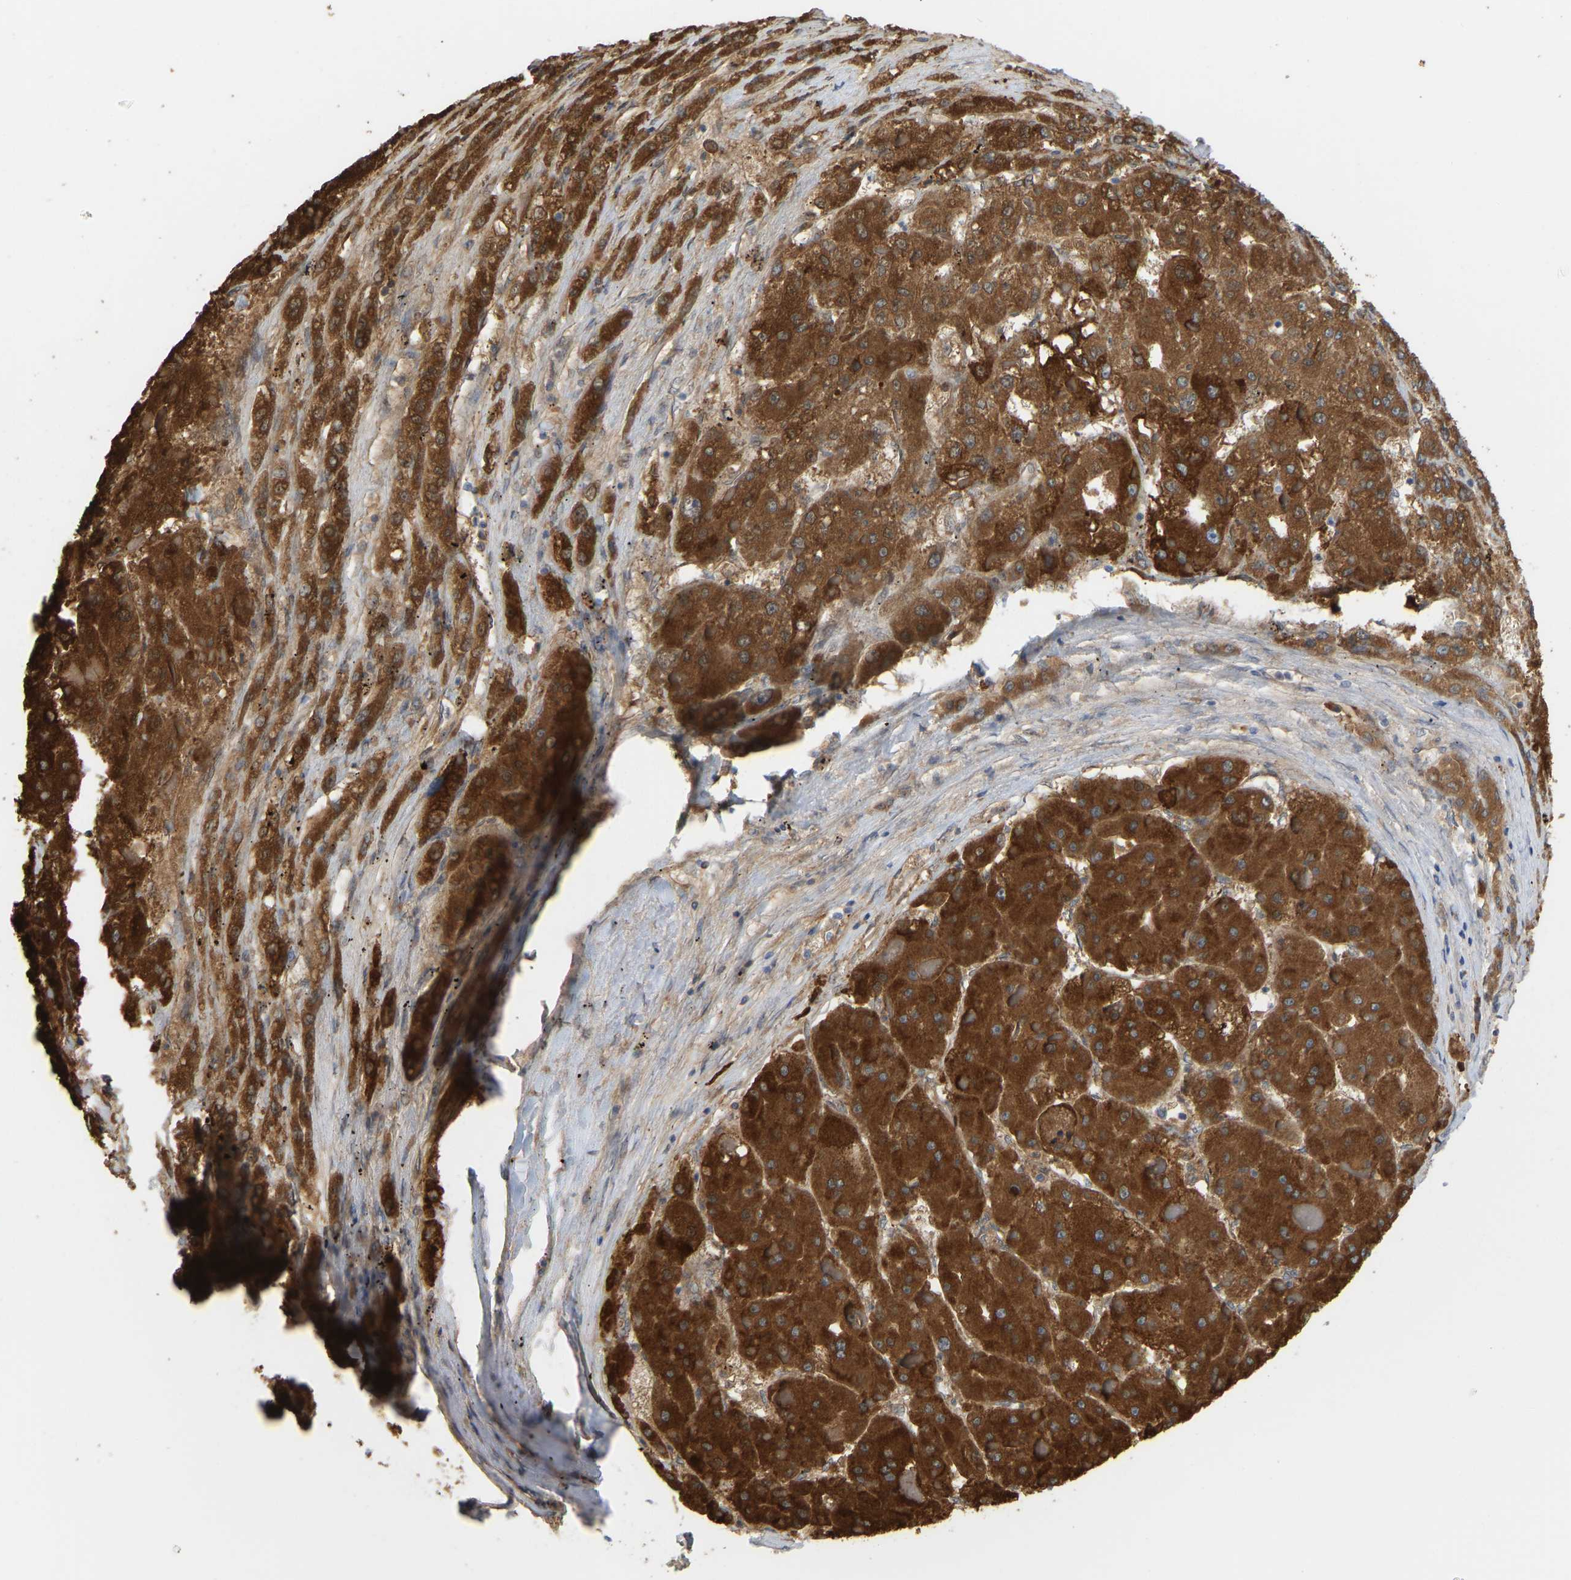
{"staining": {"intensity": "strong", "quantity": ">75%", "location": "cytoplasmic/membranous"}, "tissue": "liver cancer", "cell_type": "Tumor cells", "image_type": "cancer", "snomed": [{"axis": "morphology", "description": "Carcinoma, Hepatocellular, NOS"}, {"axis": "topography", "description": "Liver"}], "caption": "Immunohistochemistry (DAB (3,3'-diaminobenzidine)) staining of liver cancer (hepatocellular carcinoma) exhibits strong cytoplasmic/membranous protein staining in about >75% of tumor cells. The protein of interest is shown in brown color, while the nuclei are stained blue.", "gene": "BEND3", "patient": {"sex": "female", "age": 73}}